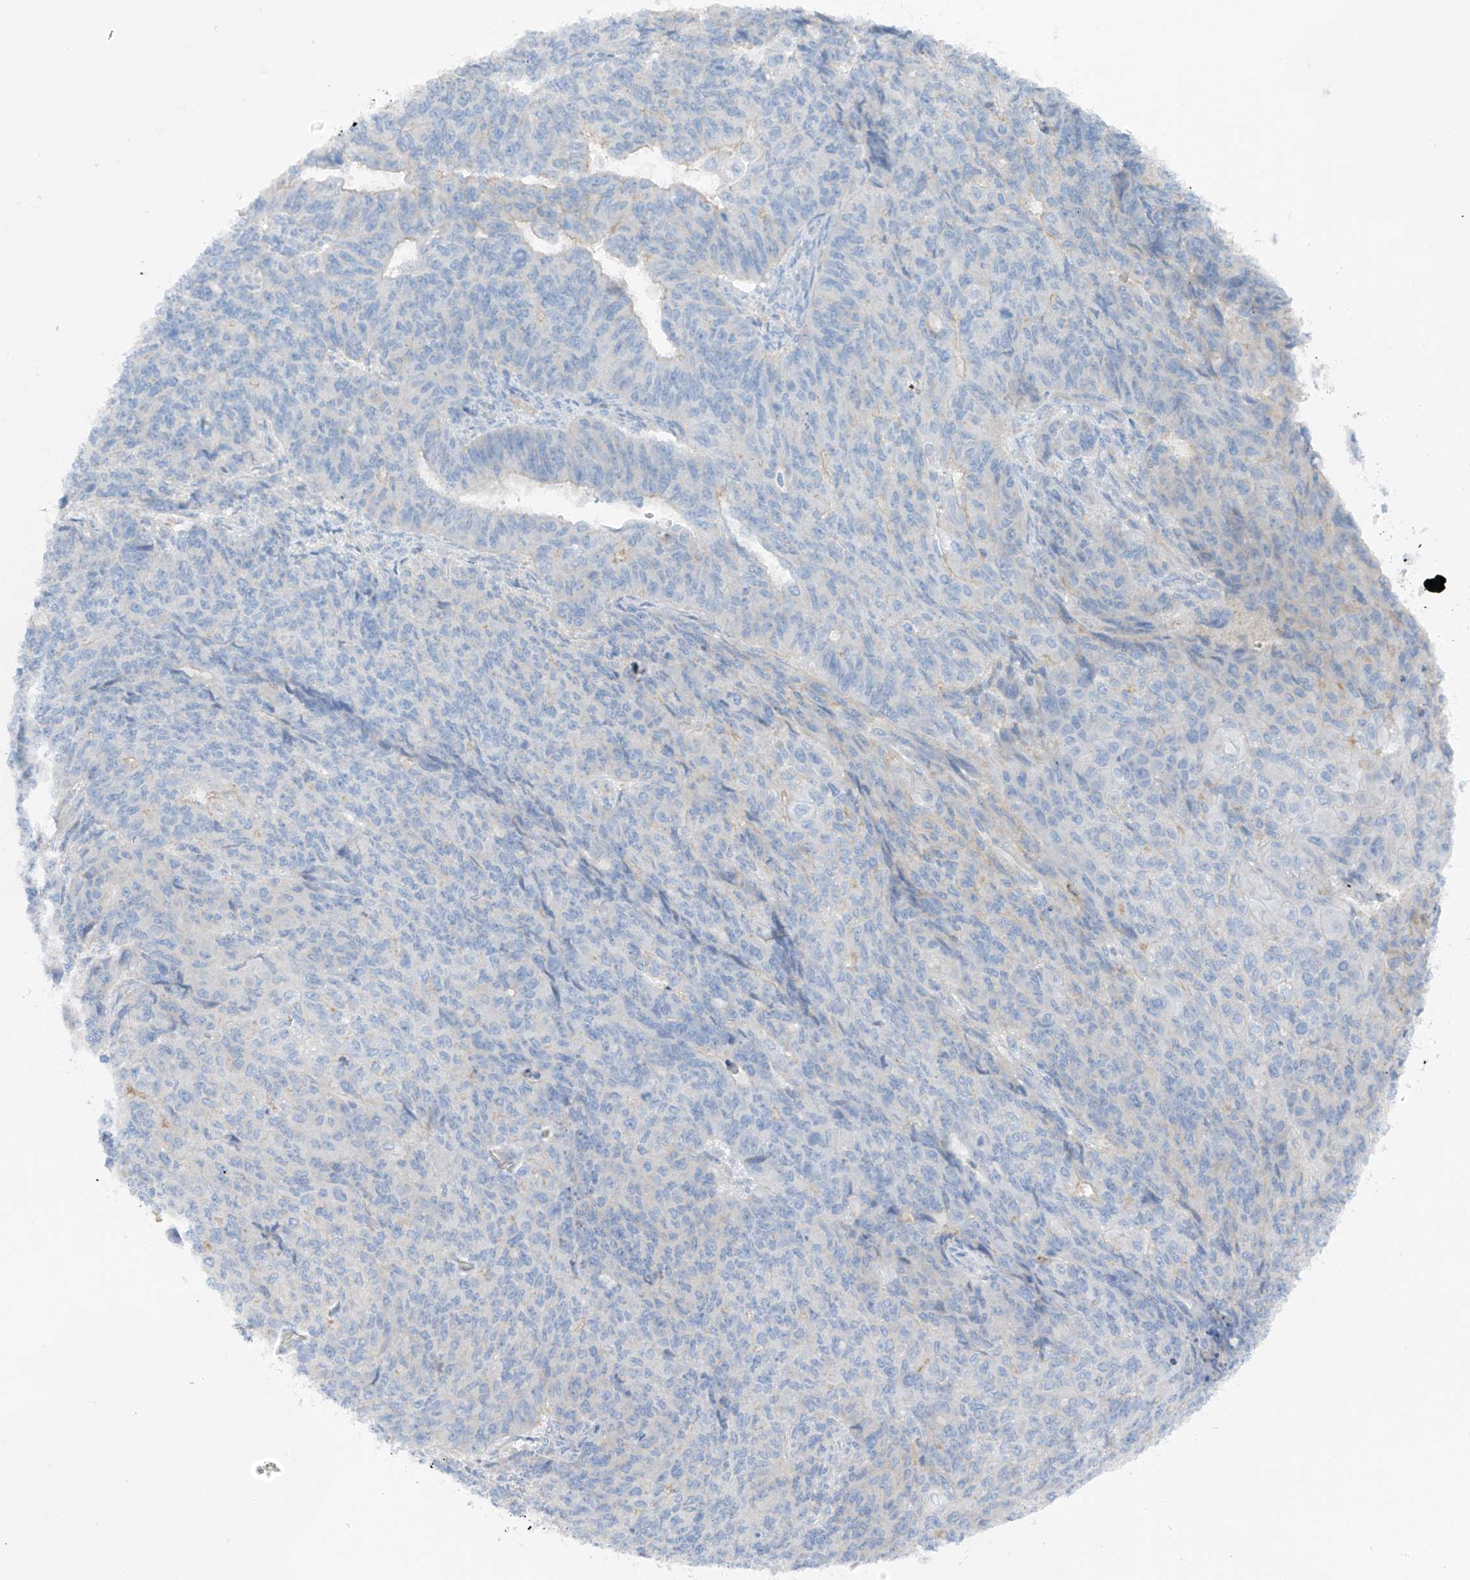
{"staining": {"intensity": "negative", "quantity": "none", "location": "none"}, "tissue": "endometrial cancer", "cell_type": "Tumor cells", "image_type": "cancer", "snomed": [{"axis": "morphology", "description": "Adenocarcinoma, NOS"}, {"axis": "topography", "description": "Endometrium"}], "caption": "This is a histopathology image of IHC staining of endometrial cancer, which shows no expression in tumor cells.", "gene": "NALCN", "patient": {"sex": "female", "age": 32}}